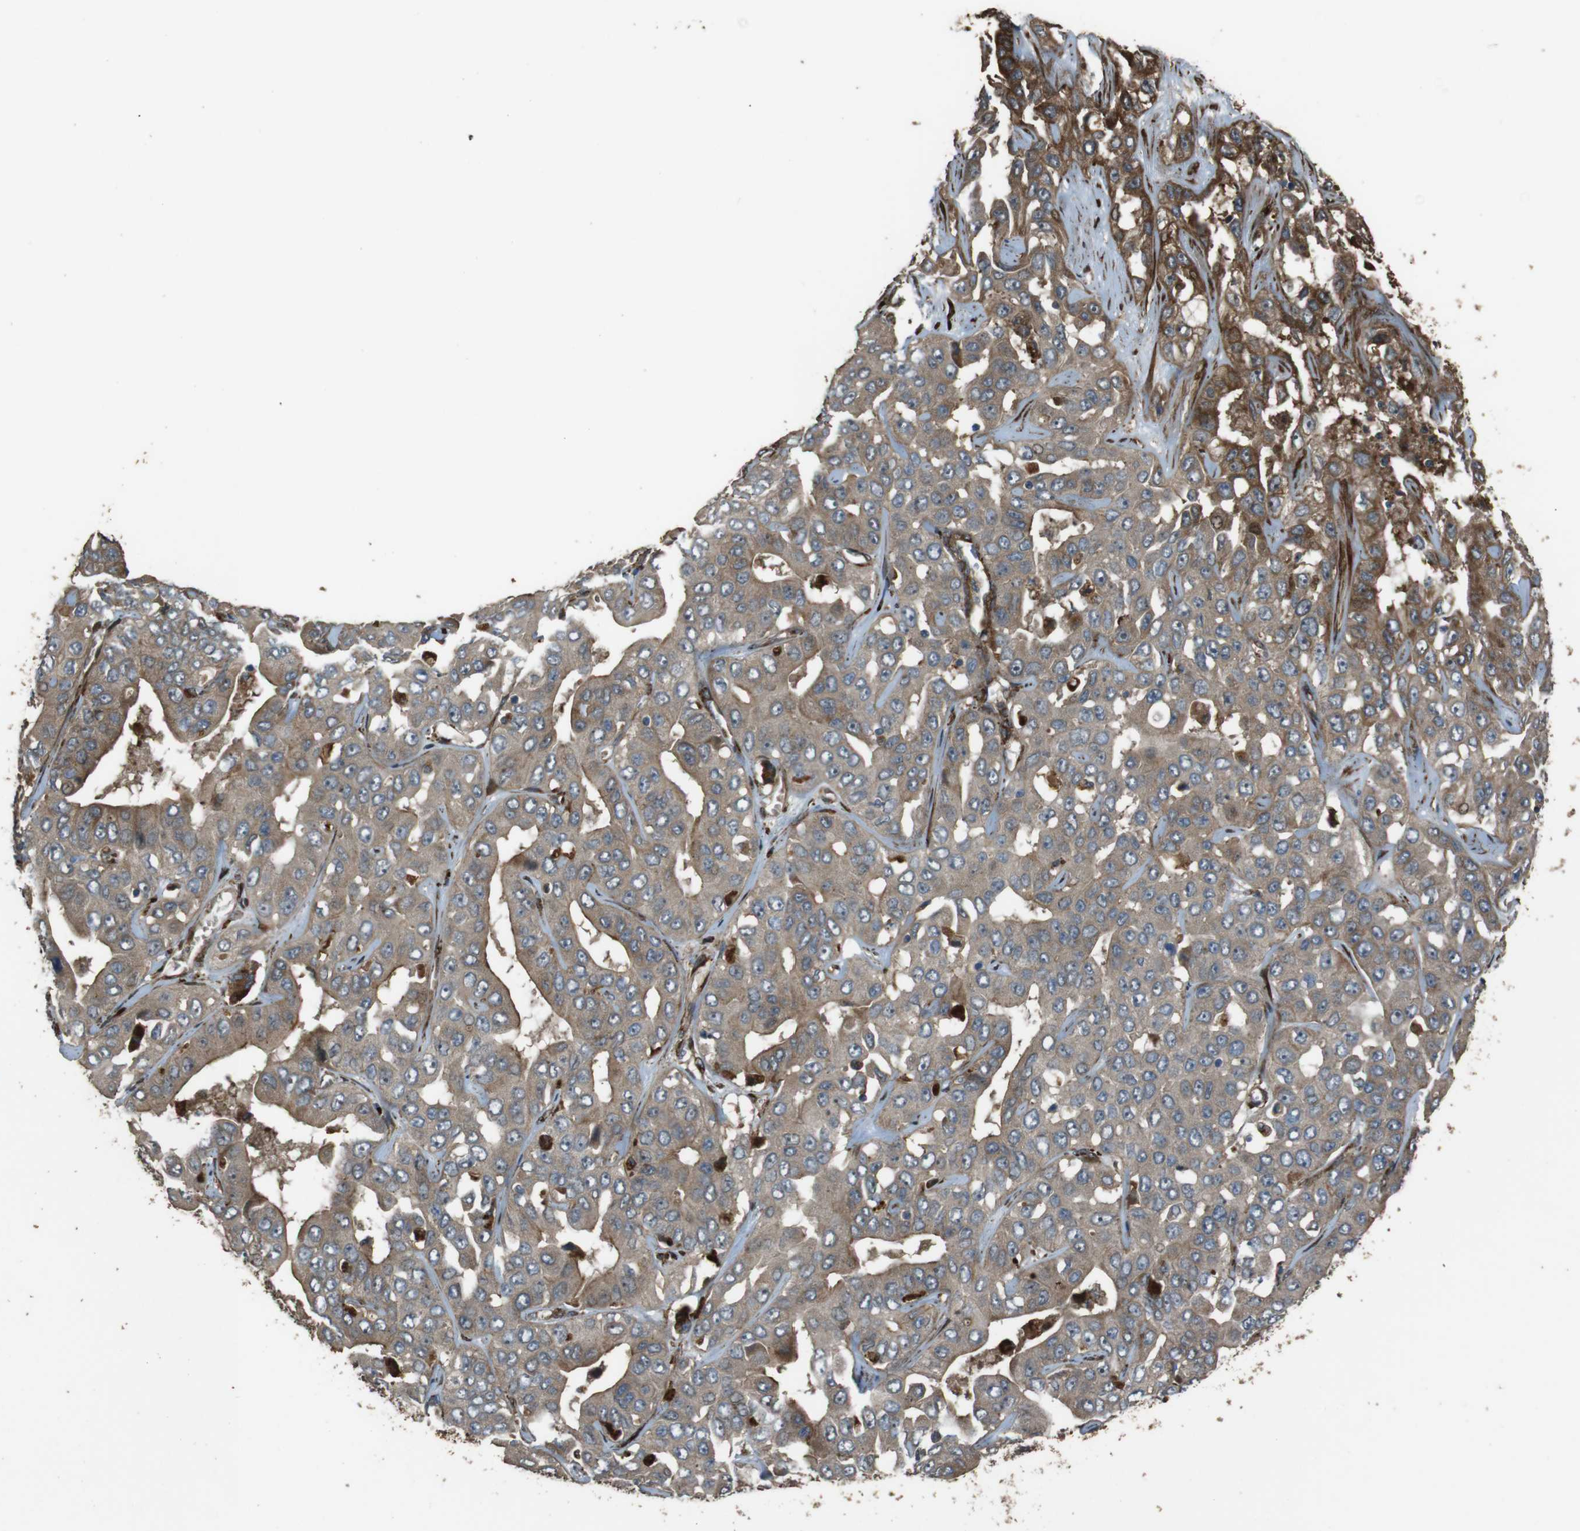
{"staining": {"intensity": "moderate", "quantity": ">75%", "location": "cytoplasmic/membranous"}, "tissue": "liver cancer", "cell_type": "Tumor cells", "image_type": "cancer", "snomed": [{"axis": "morphology", "description": "Cholangiocarcinoma"}, {"axis": "topography", "description": "Liver"}], "caption": "Human liver cancer stained with a protein marker exhibits moderate staining in tumor cells.", "gene": "MSRB3", "patient": {"sex": "female", "age": 52}}